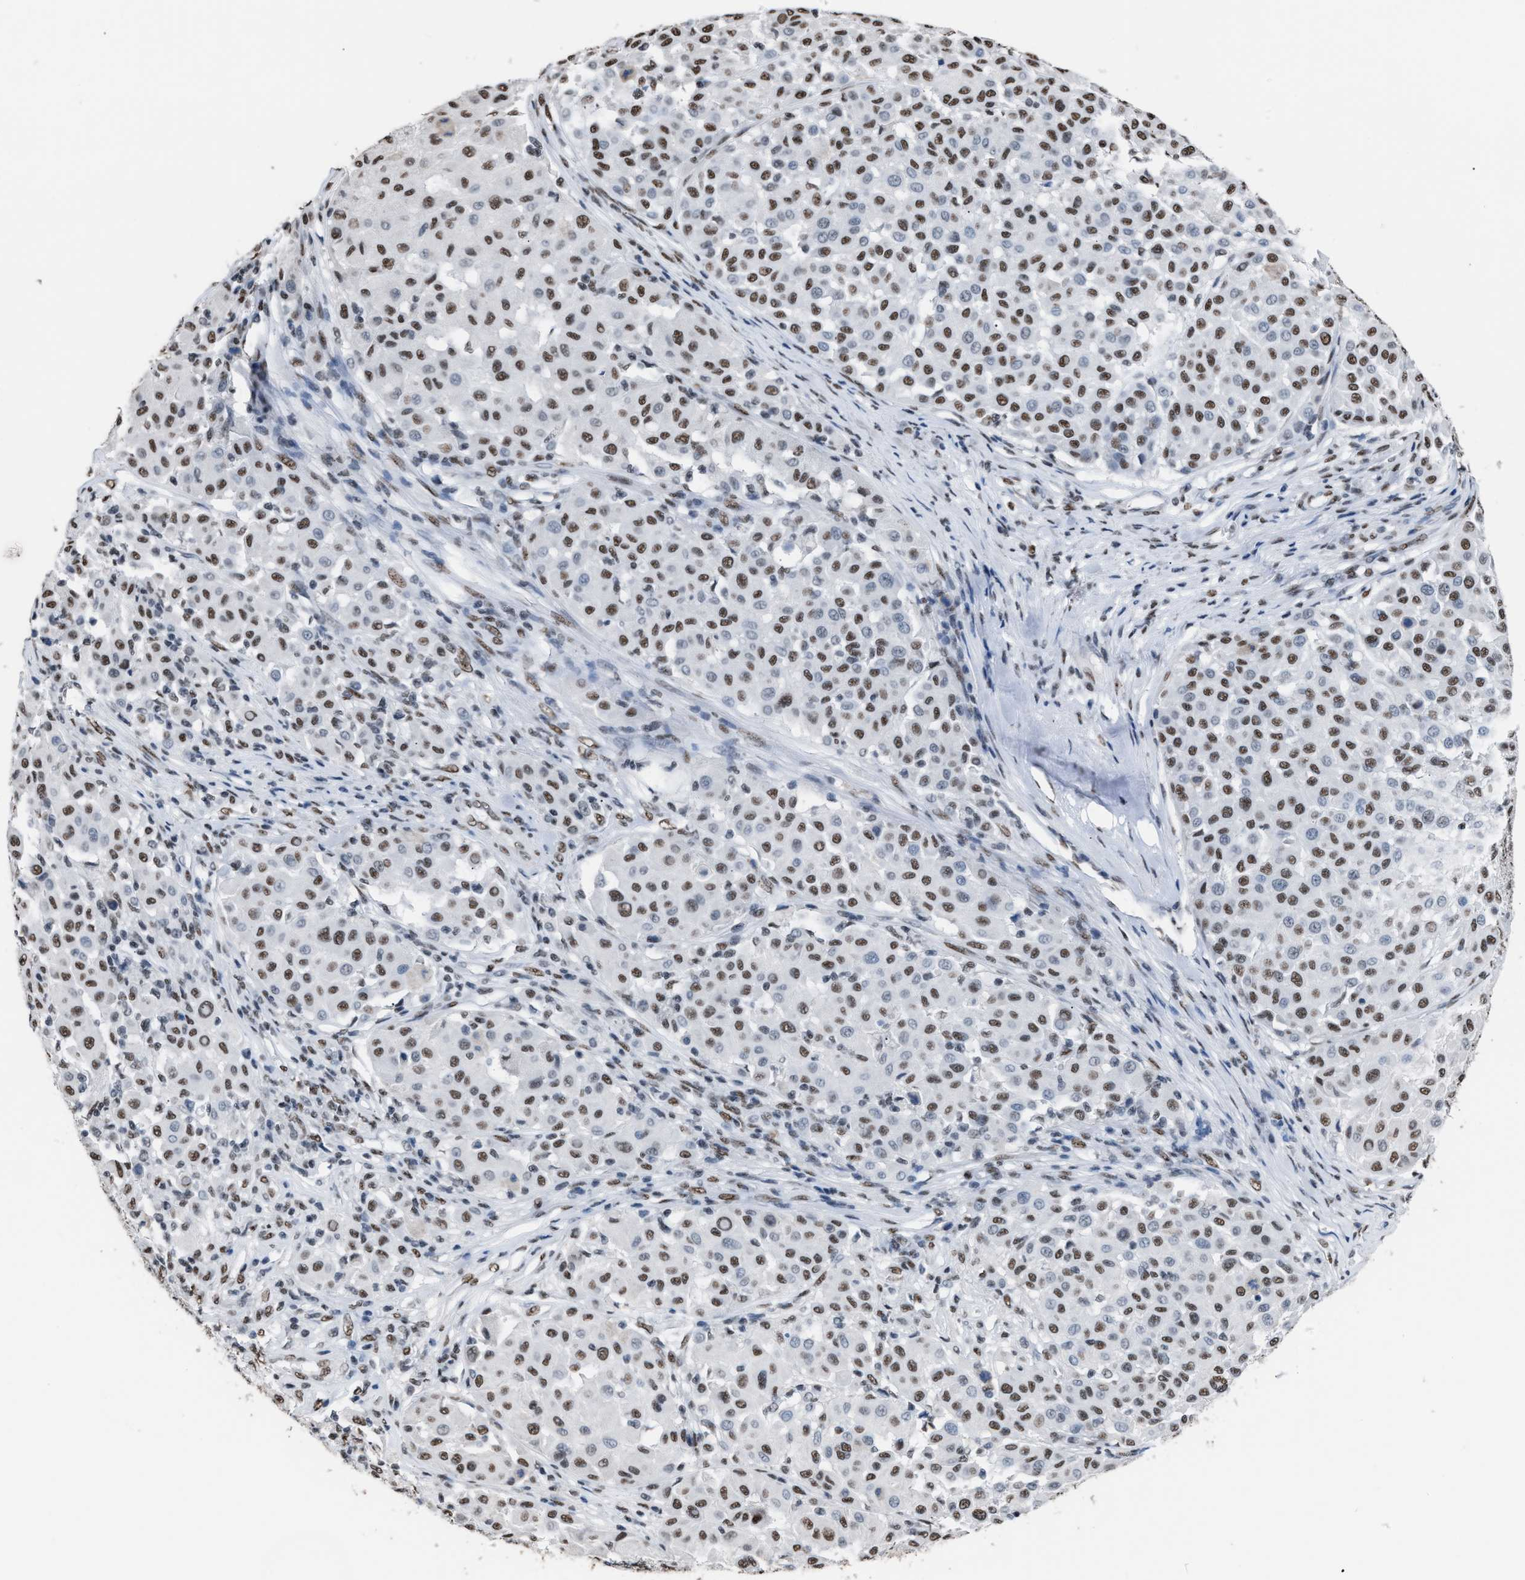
{"staining": {"intensity": "moderate", "quantity": ">75%", "location": "nuclear"}, "tissue": "melanoma", "cell_type": "Tumor cells", "image_type": "cancer", "snomed": [{"axis": "morphology", "description": "Malignant melanoma, Metastatic site"}, {"axis": "topography", "description": "Soft tissue"}], "caption": "Immunohistochemistry (IHC) staining of malignant melanoma (metastatic site), which displays medium levels of moderate nuclear staining in approximately >75% of tumor cells indicating moderate nuclear protein positivity. The staining was performed using DAB (brown) for protein detection and nuclei were counterstained in hematoxylin (blue).", "gene": "CCAR2", "patient": {"sex": "male", "age": 41}}